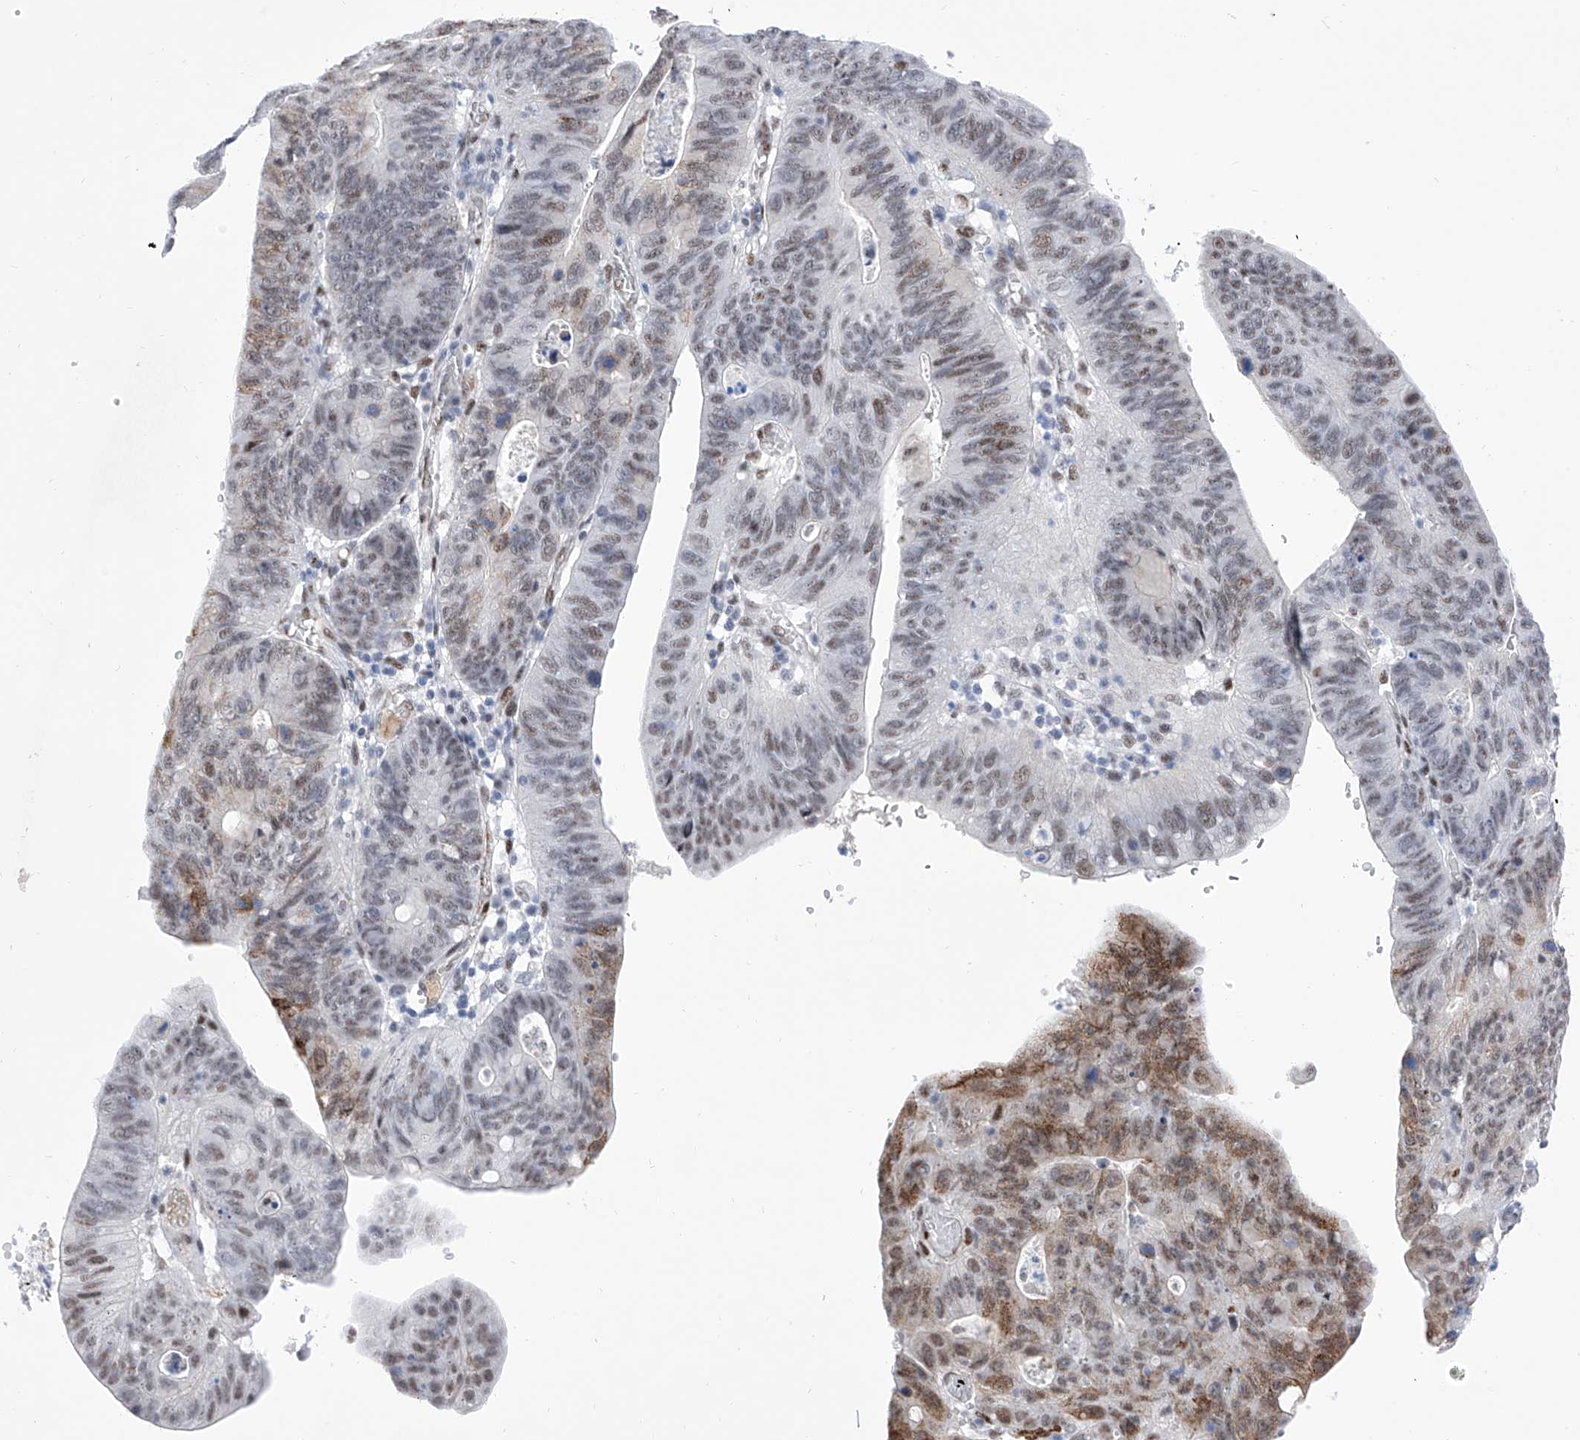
{"staining": {"intensity": "moderate", "quantity": "<25%", "location": "cytoplasmic/membranous,nuclear"}, "tissue": "stomach cancer", "cell_type": "Tumor cells", "image_type": "cancer", "snomed": [{"axis": "morphology", "description": "Adenocarcinoma, NOS"}, {"axis": "topography", "description": "Stomach"}], "caption": "About <25% of tumor cells in human adenocarcinoma (stomach) show moderate cytoplasmic/membranous and nuclear protein expression as visualized by brown immunohistochemical staining.", "gene": "ATN1", "patient": {"sex": "male", "age": 59}}